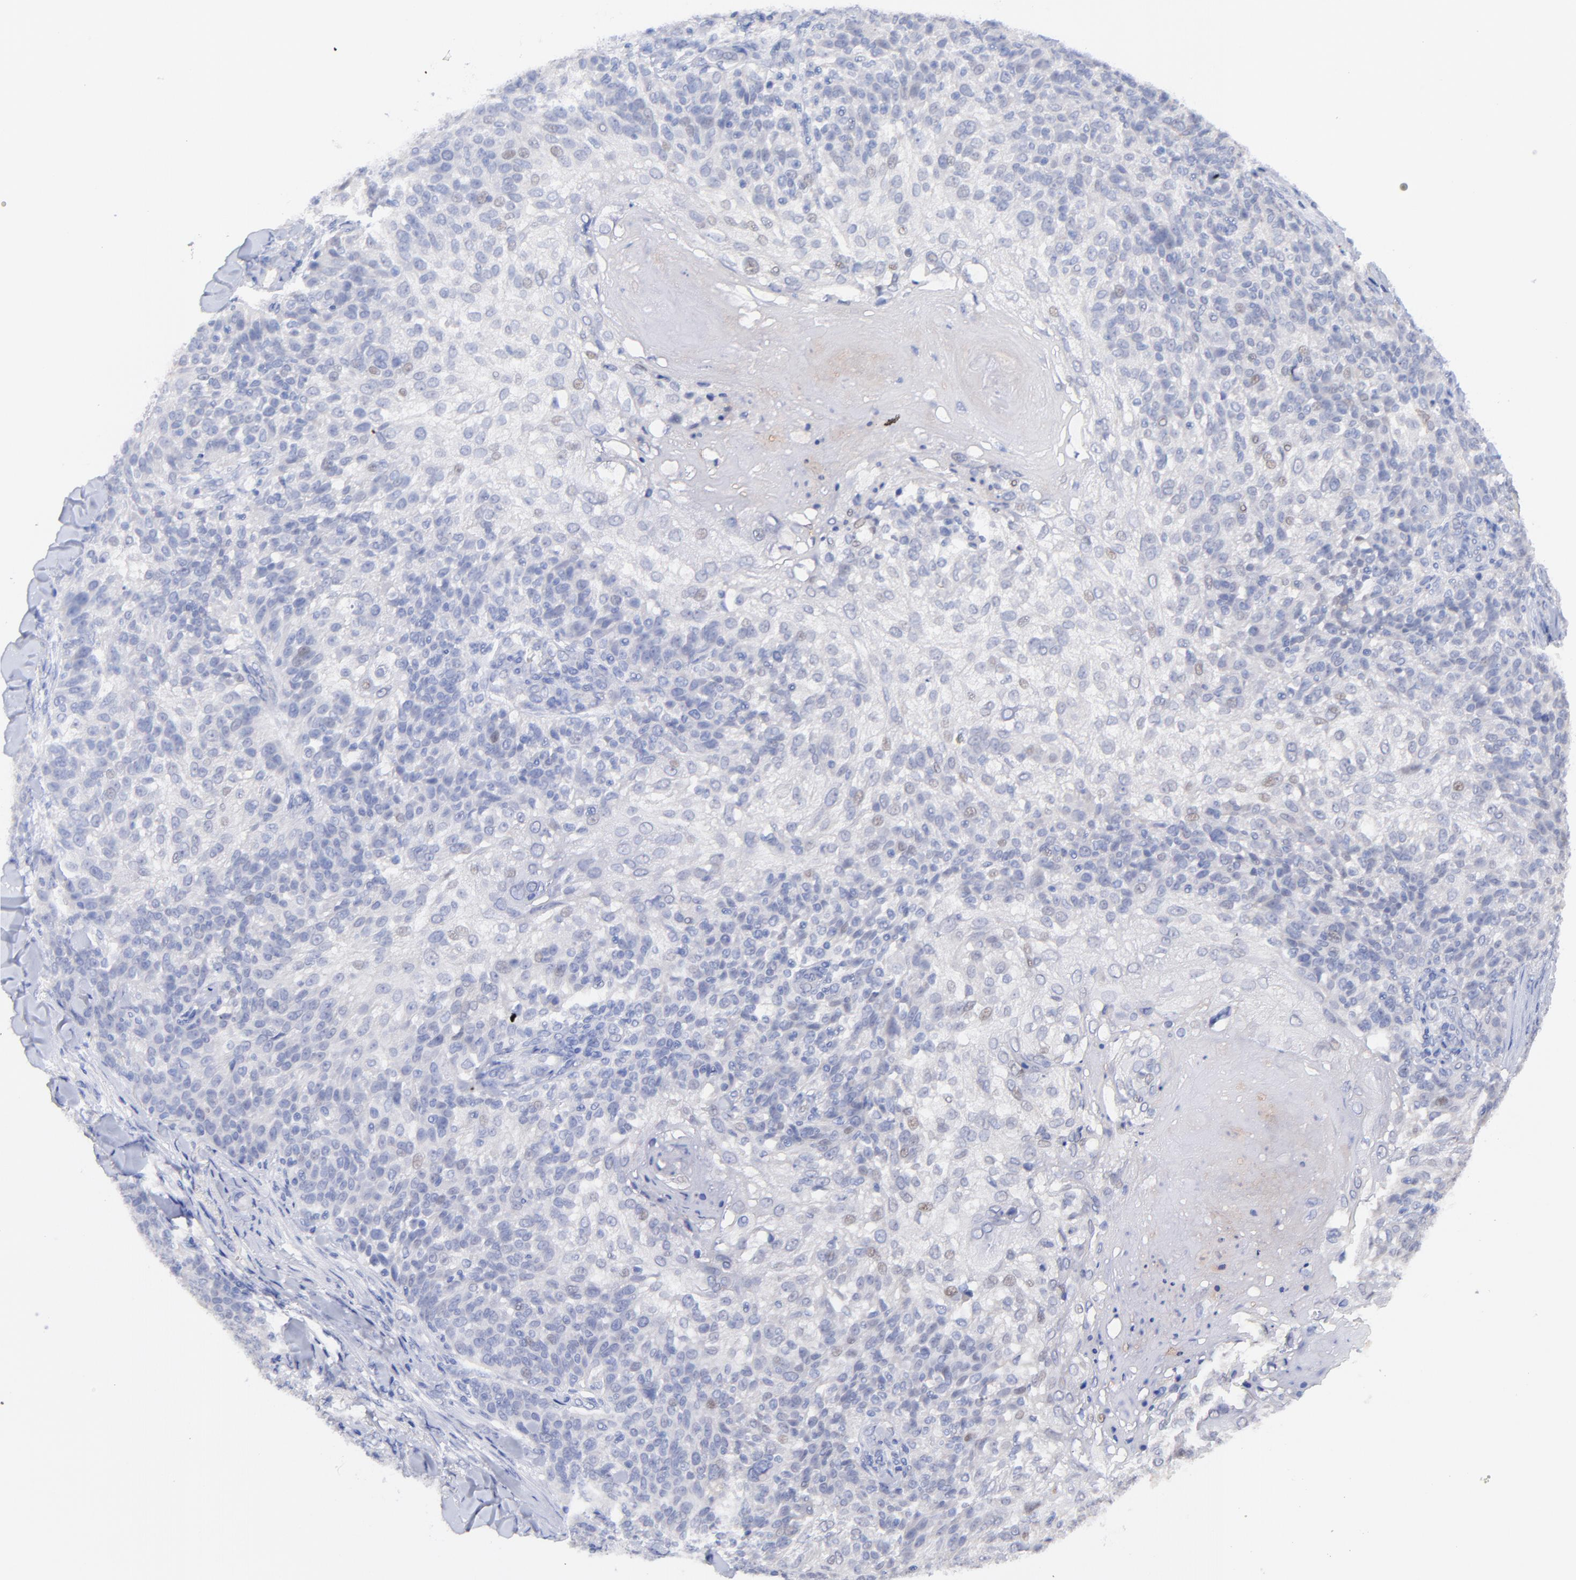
{"staining": {"intensity": "weak", "quantity": "<25%", "location": "nuclear"}, "tissue": "skin cancer", "cell_type": "Tumor cells", "image_type": "cancer", "snomed": [{"axis": "morphology", "description": "Normal tissue, NOS"}, {"axis": "morphology", "description": "Squamous cell carcinoma, NOS"}, {"axis": "topography", "description": "Skin"}], "caption": "High power microscopy image of an immunohistochemistry micrograph of skin cancer (squamous cell carcinoma), revealing no significant positivity in tumor cells.", "gene": "CFAP57", "patient": {"sex": "female", "age": 83}}